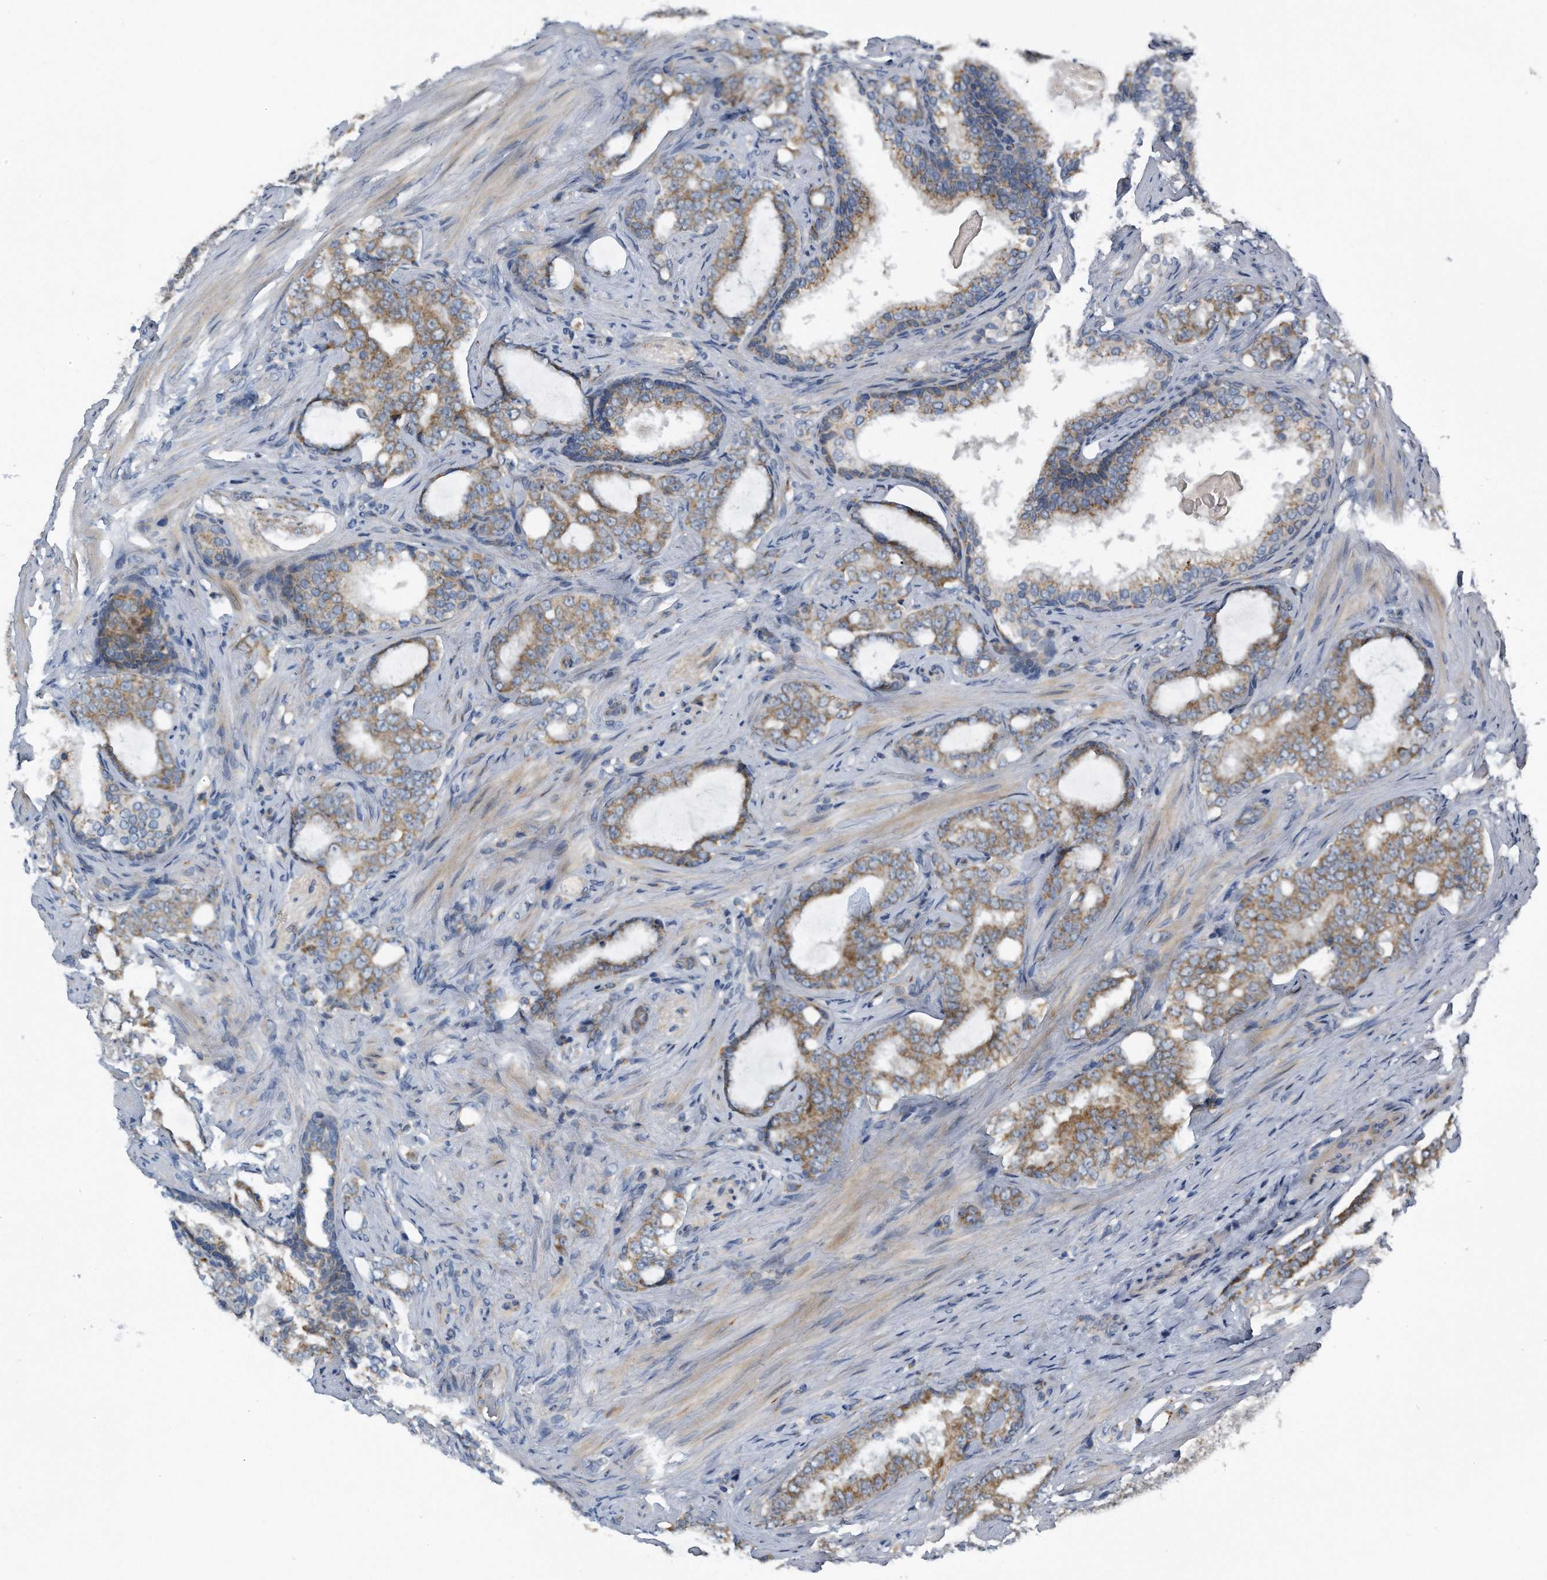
{"staining": {"intensity": "moderate", "quantity": ">75%", "location": "cytoplasmic/membranous"}, "tissue": "prostate cancer", "cell_type": "Tumor cells", "image_type": "cancer", "snomed": [{"axis": "morphology", "description": "Adenocarcinoma, High grade"}, {"axis": "topography", "description": "Prostate"}], "caption": "Protein expression analysis of human prostate high-grade adenocarcinoma reveals moderate cytoplasmic/membranous staining in about >75% of tumor cells. (DAB (3,3'-diaminobenzidine) IHC, brown staining for protein, blue staining for nuclei).", "gene": "LYRM4", "patient": {"sex": "male", "age": 64}}